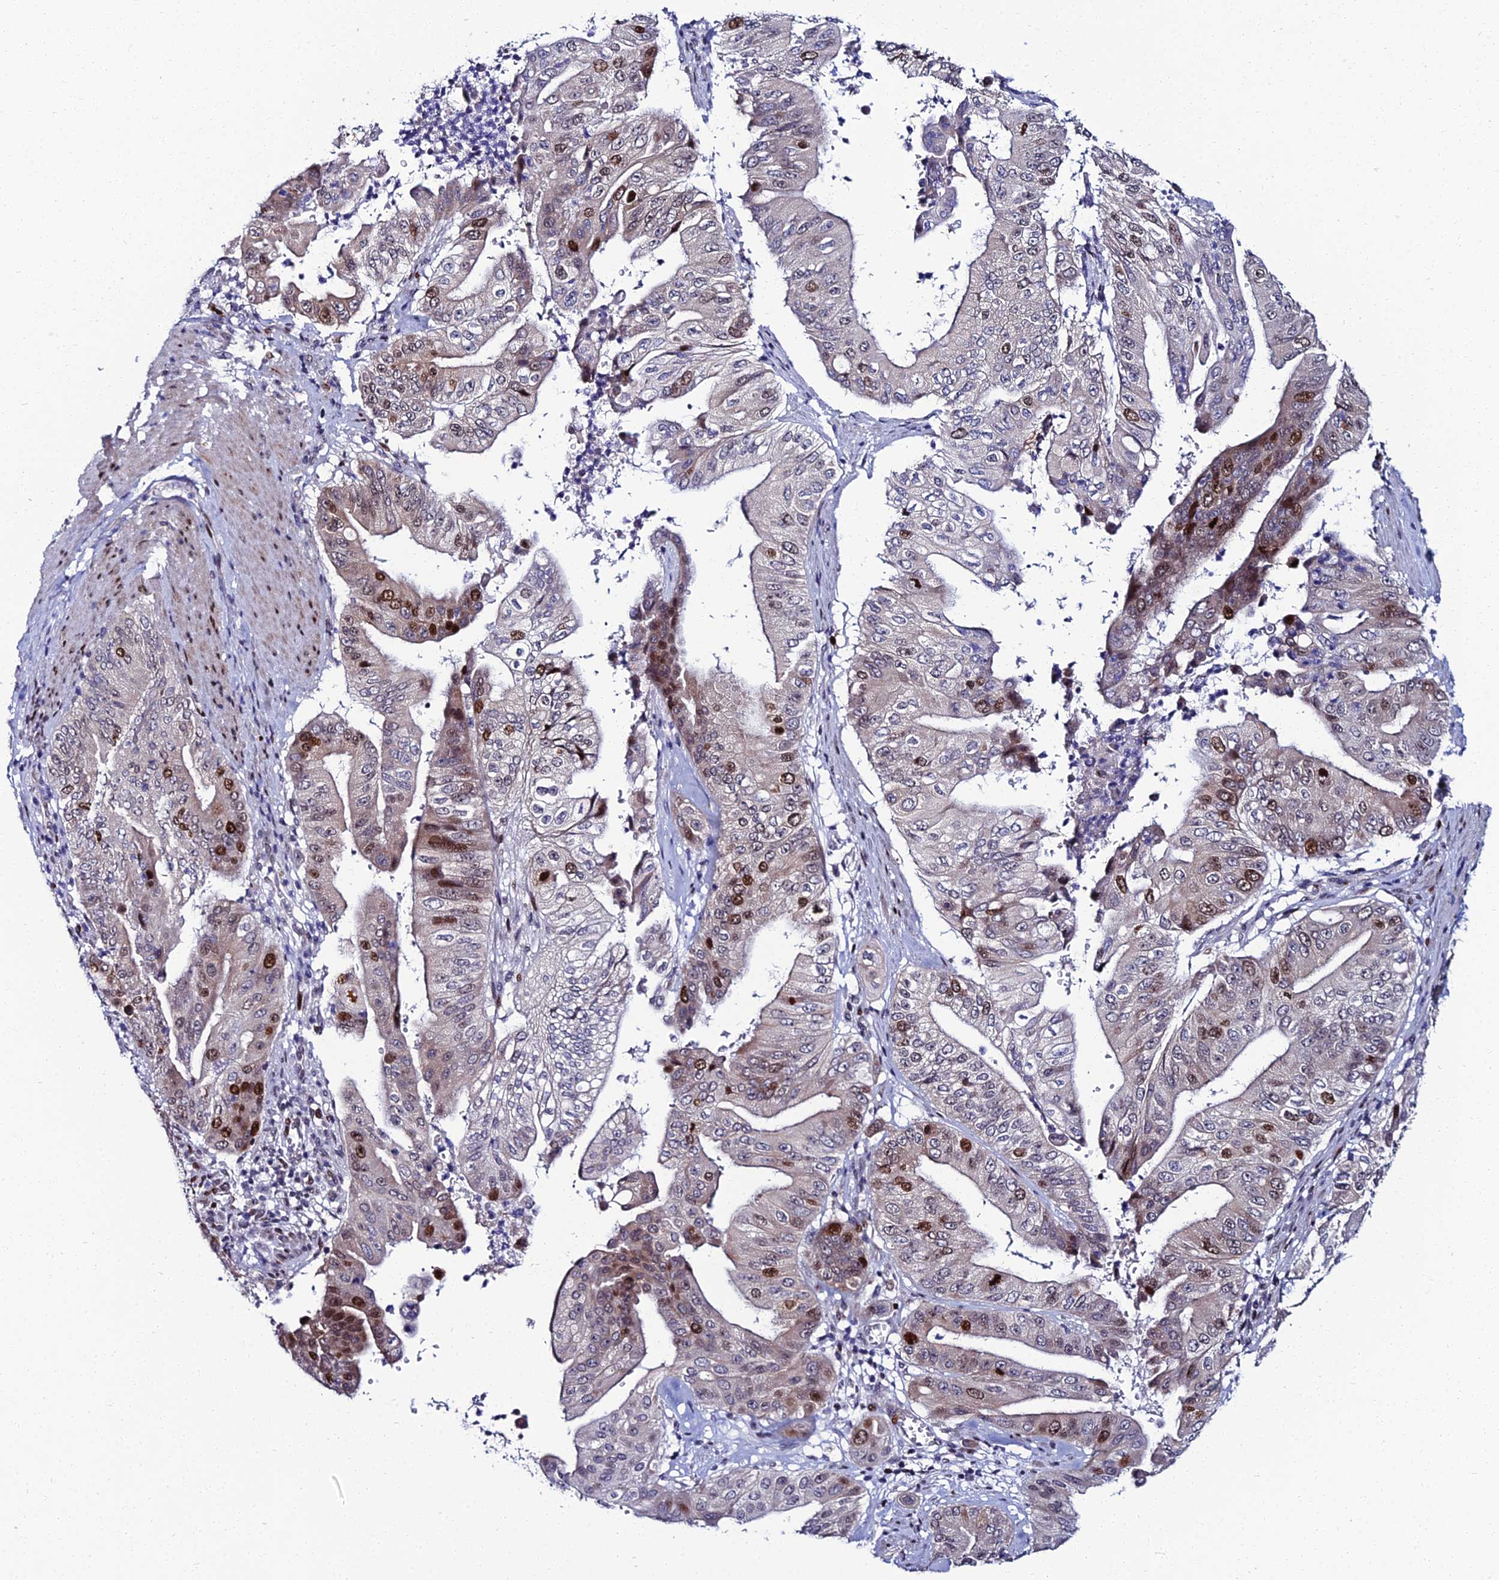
{"staining": {"intensity": "strong", "quantity": "<25%", "location": "nuclear"}, "tissue": "pancreatic cancer", "cell_type": "Tumor cells", "image_type": "cancer", "snomed": [{"axis": "morphology", "description": "Adenocarcinoma, NOS"}, {"axis": "topography", "description": "Pancreas"}], "caption": "Pancreatic cancer (adenocarcinoma) was stained to show a protein in brown. There is medium levels of strong nuclear staining in about <25% of tumor cells.", "gene": "TAF9B", "patient": {"sex": "female", "age": 77}}